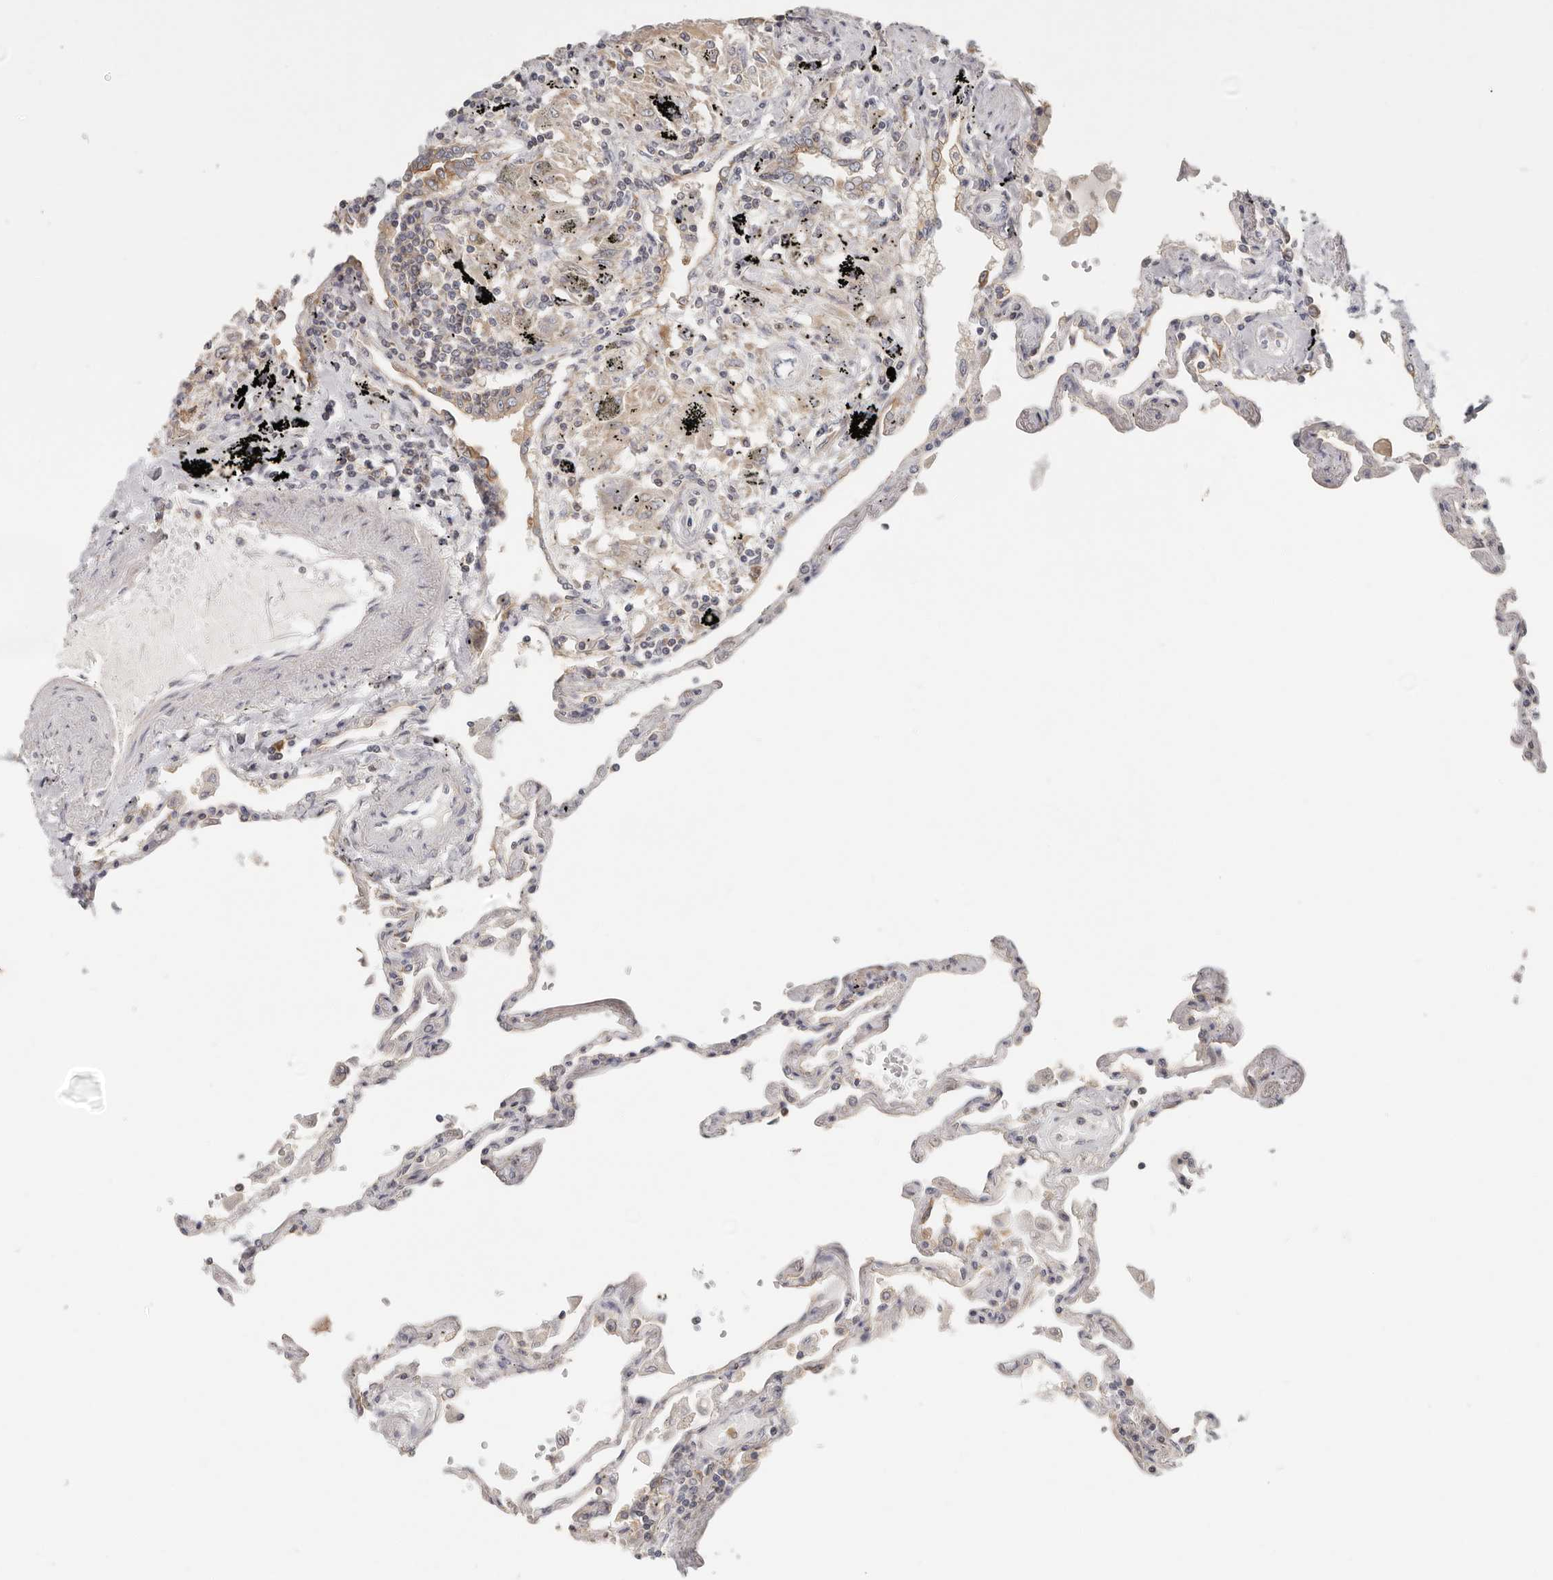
{"staining": {"intensity": "moderate", "quantity": "<25%", "location": "cytoplasmic/membranous"}, "tissue": "lung", "cell_type": "Alveolar cells", "image_type": "normal", "snomed": [{"axis": "morphology", "description": "Normal tissue, NOS"}, {"axis": "topography", "description": "Lung"}], "caption": "Brown immunohistochemical staining in unremarkable lung reveals moderate cytoplasmic/membranous positivity in approximately <25% of alveolar cells. (IHC, brightfield microscopy, high magnification).", "gene": "ANXA9", "patient": {"sex": "female", "age": 67}}